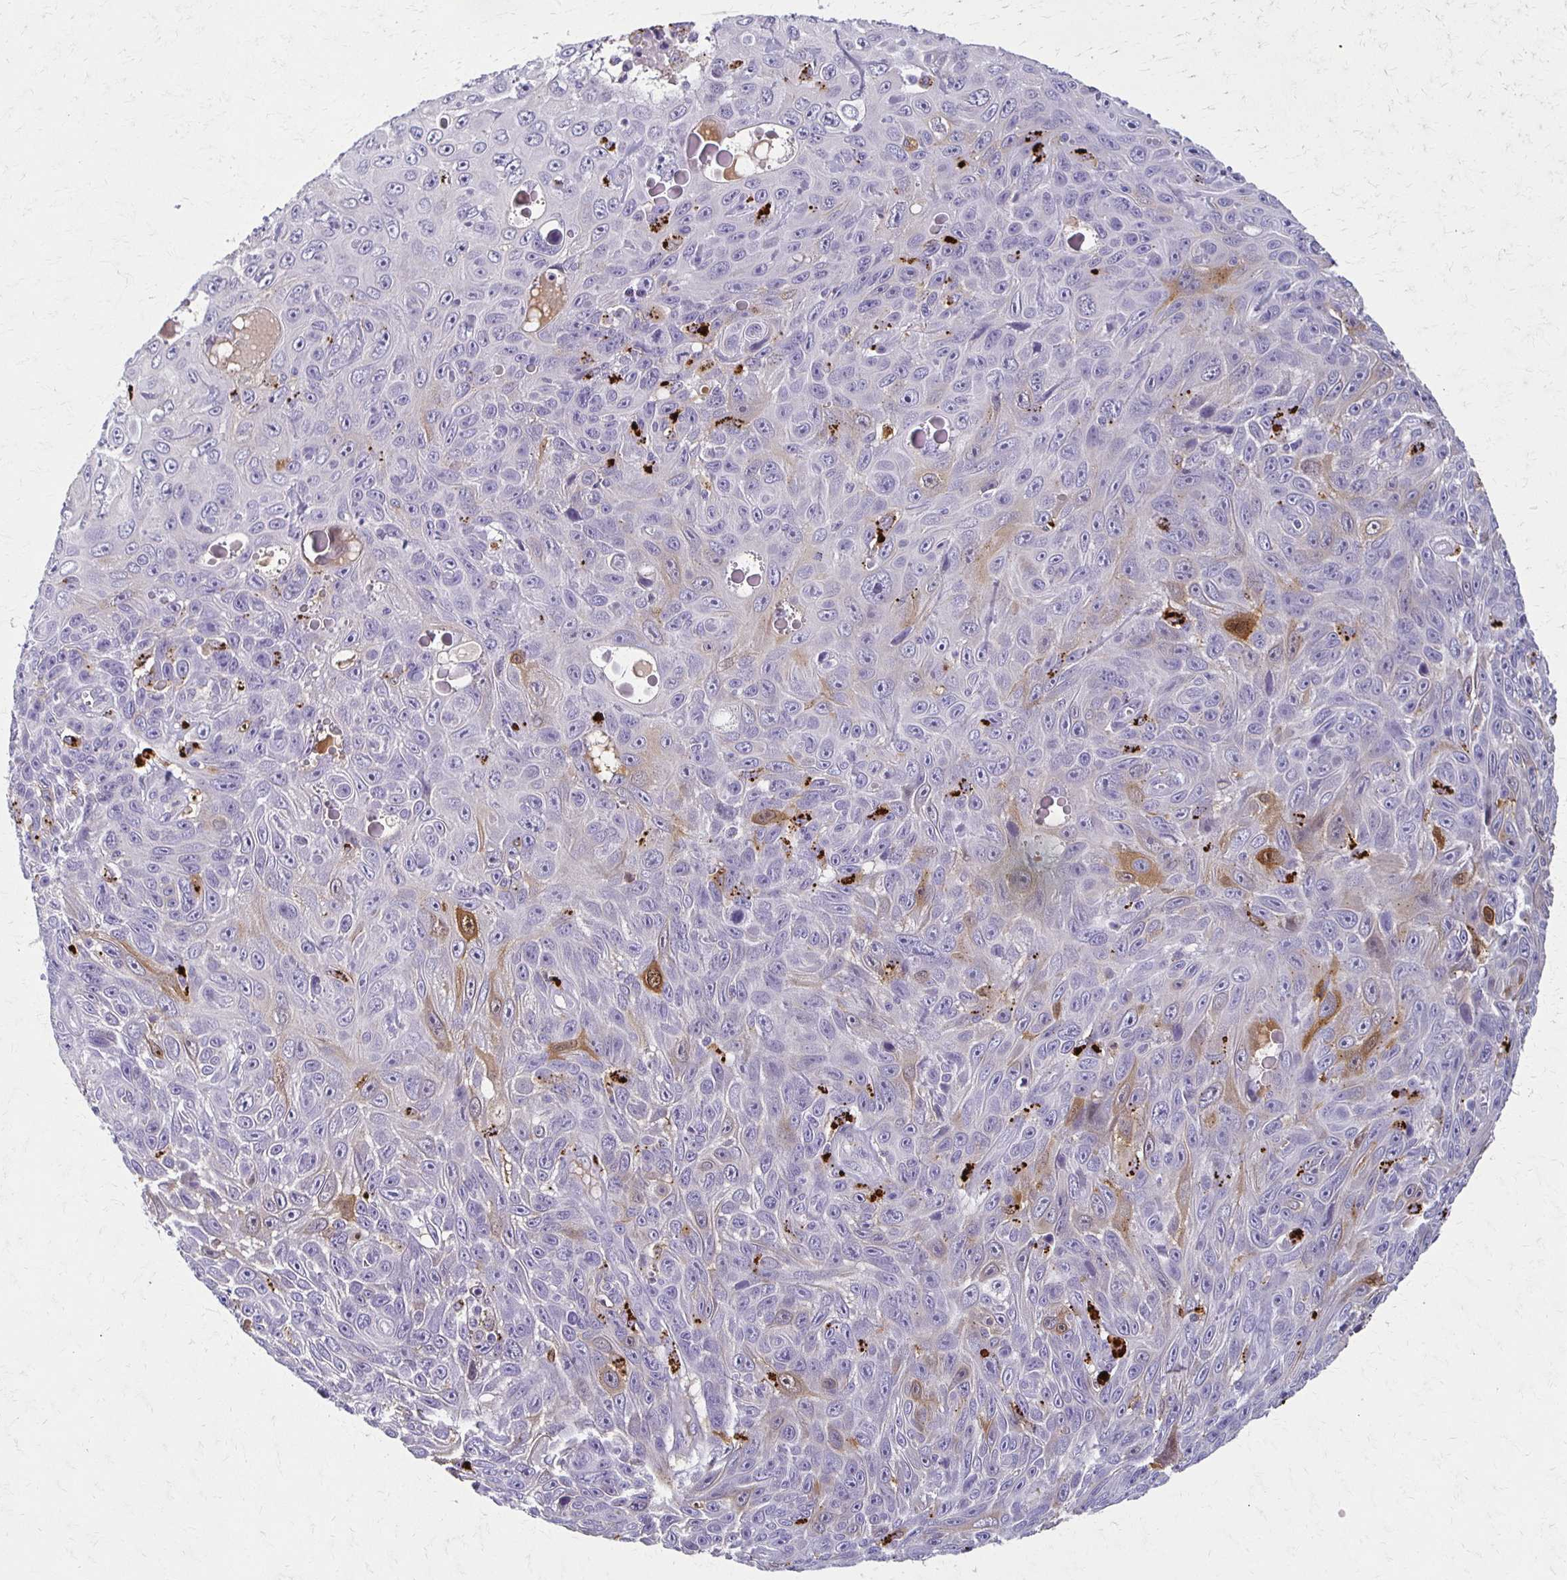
{"staining": {"intensity": "negative", "quantity": "none", "location": "none"}, "tissue": "skin cancer", "cell_type": "Tumor cells", "image_type": "cancer", "snomed": [{"axis": "morphology", "description": "Squamous cell carcinoma, NOS"}, {"axis": "topography", "description": "Skin"}], "caption": "Immunohistochemical staining of skin cancer (squamous cell carcinoma) displays no significant positivity in tumor cells.", "gene": "BBS12", "patient": {"sex": "male", "age": 82}}